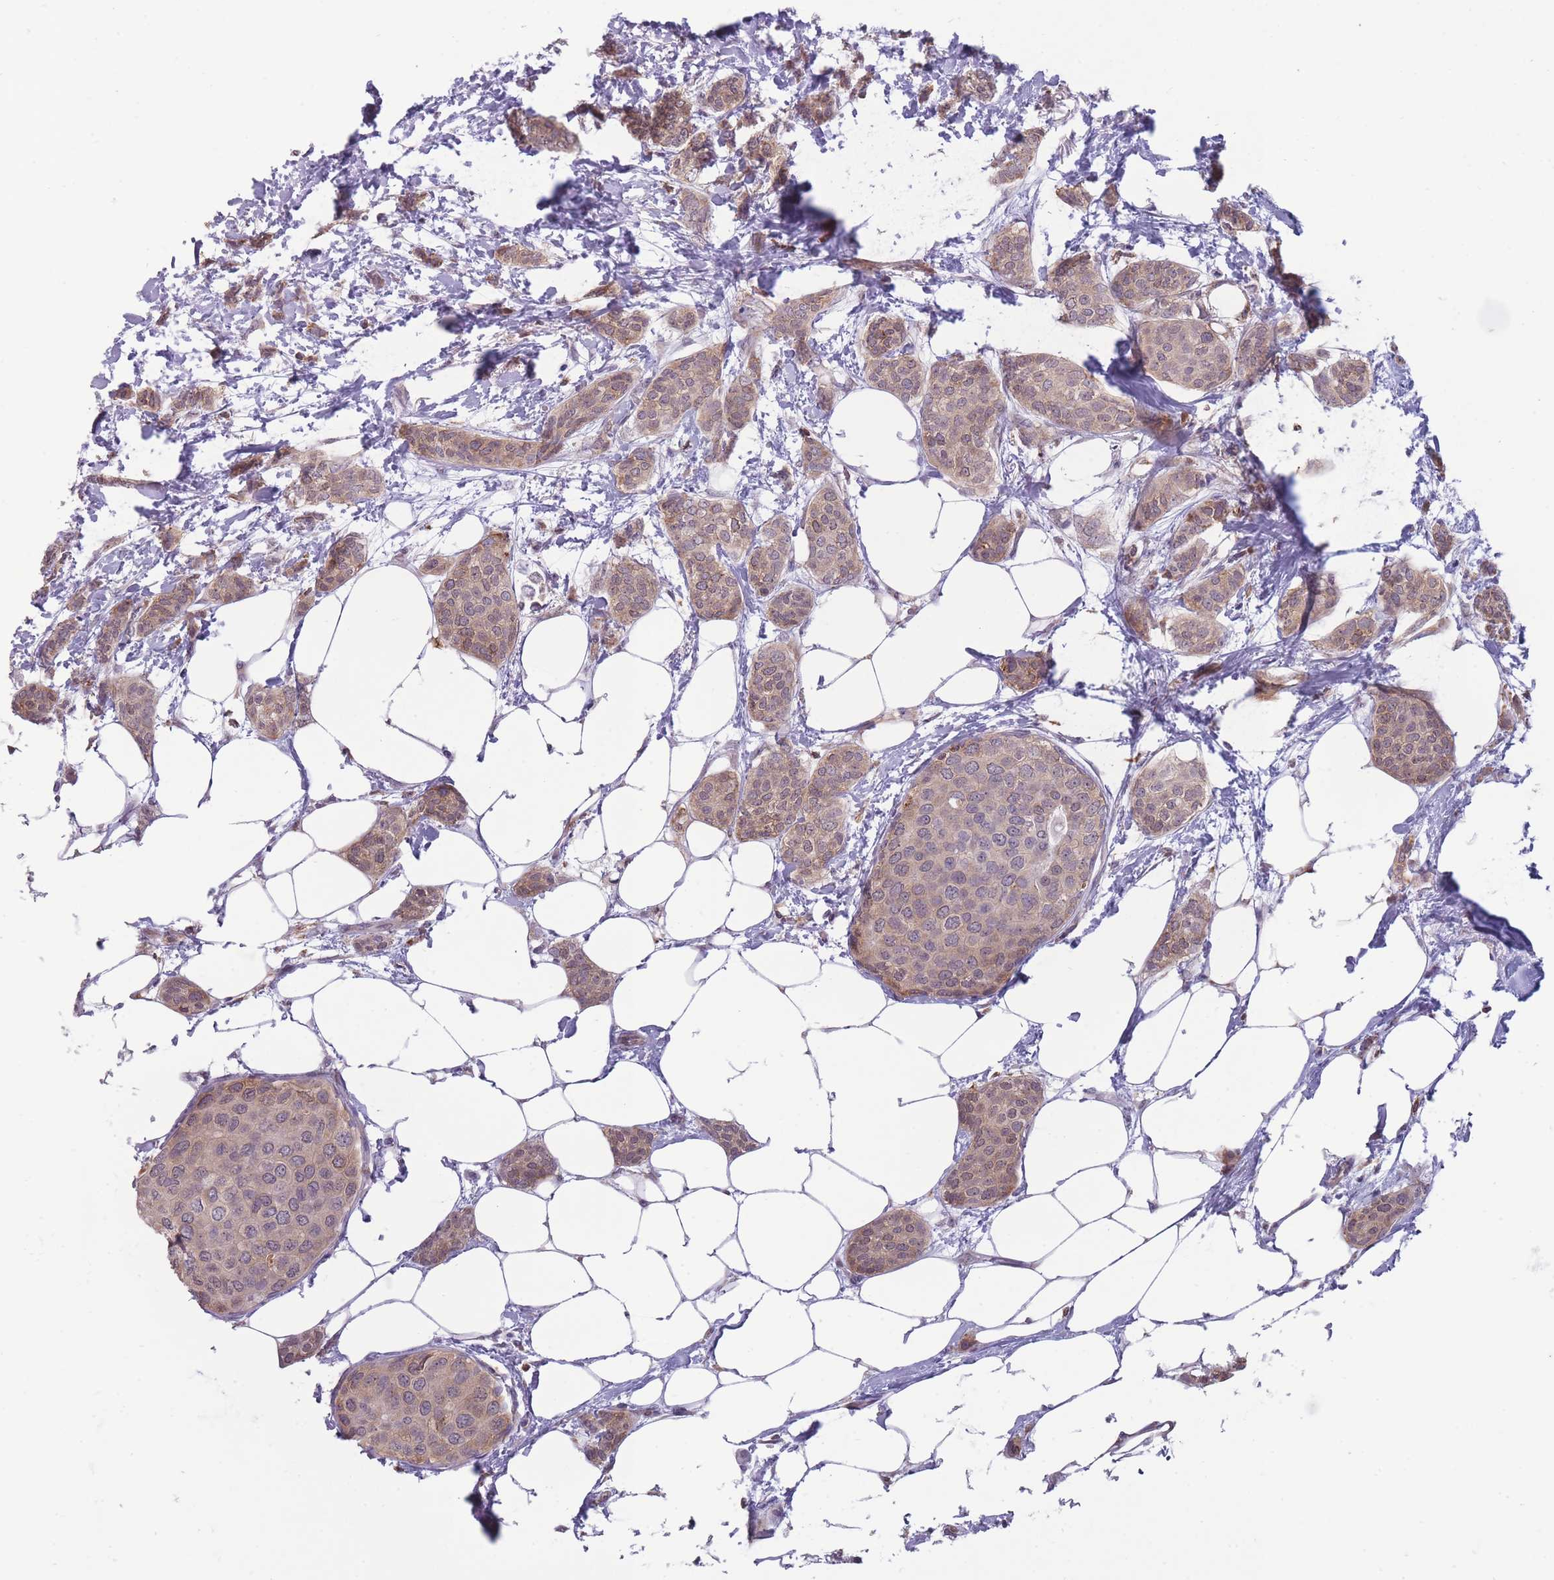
{"staining": {"intensity": "weak", "quantity": ">75%", "location": "cytoplasmic/membranous"}, "tissue": "breast cancer", "cell_type": "Tumor cells", "image_type": "cancer", "snomed": [{"axis": "morphology", "description": "Duct carcinoma"}, {"axis": "topography", "description": "Breast"}], "caption": "Protein analysis of infiltrating ductal carcinoma (breast) tissue demonstrates weak cytoplasmic/membranous expression in approximately >75% of tumor cells. (IHC, brightfield microscopy, high magnification).", "gene": "TMEM121", "patient": {"sex": "female", "age": 72}}